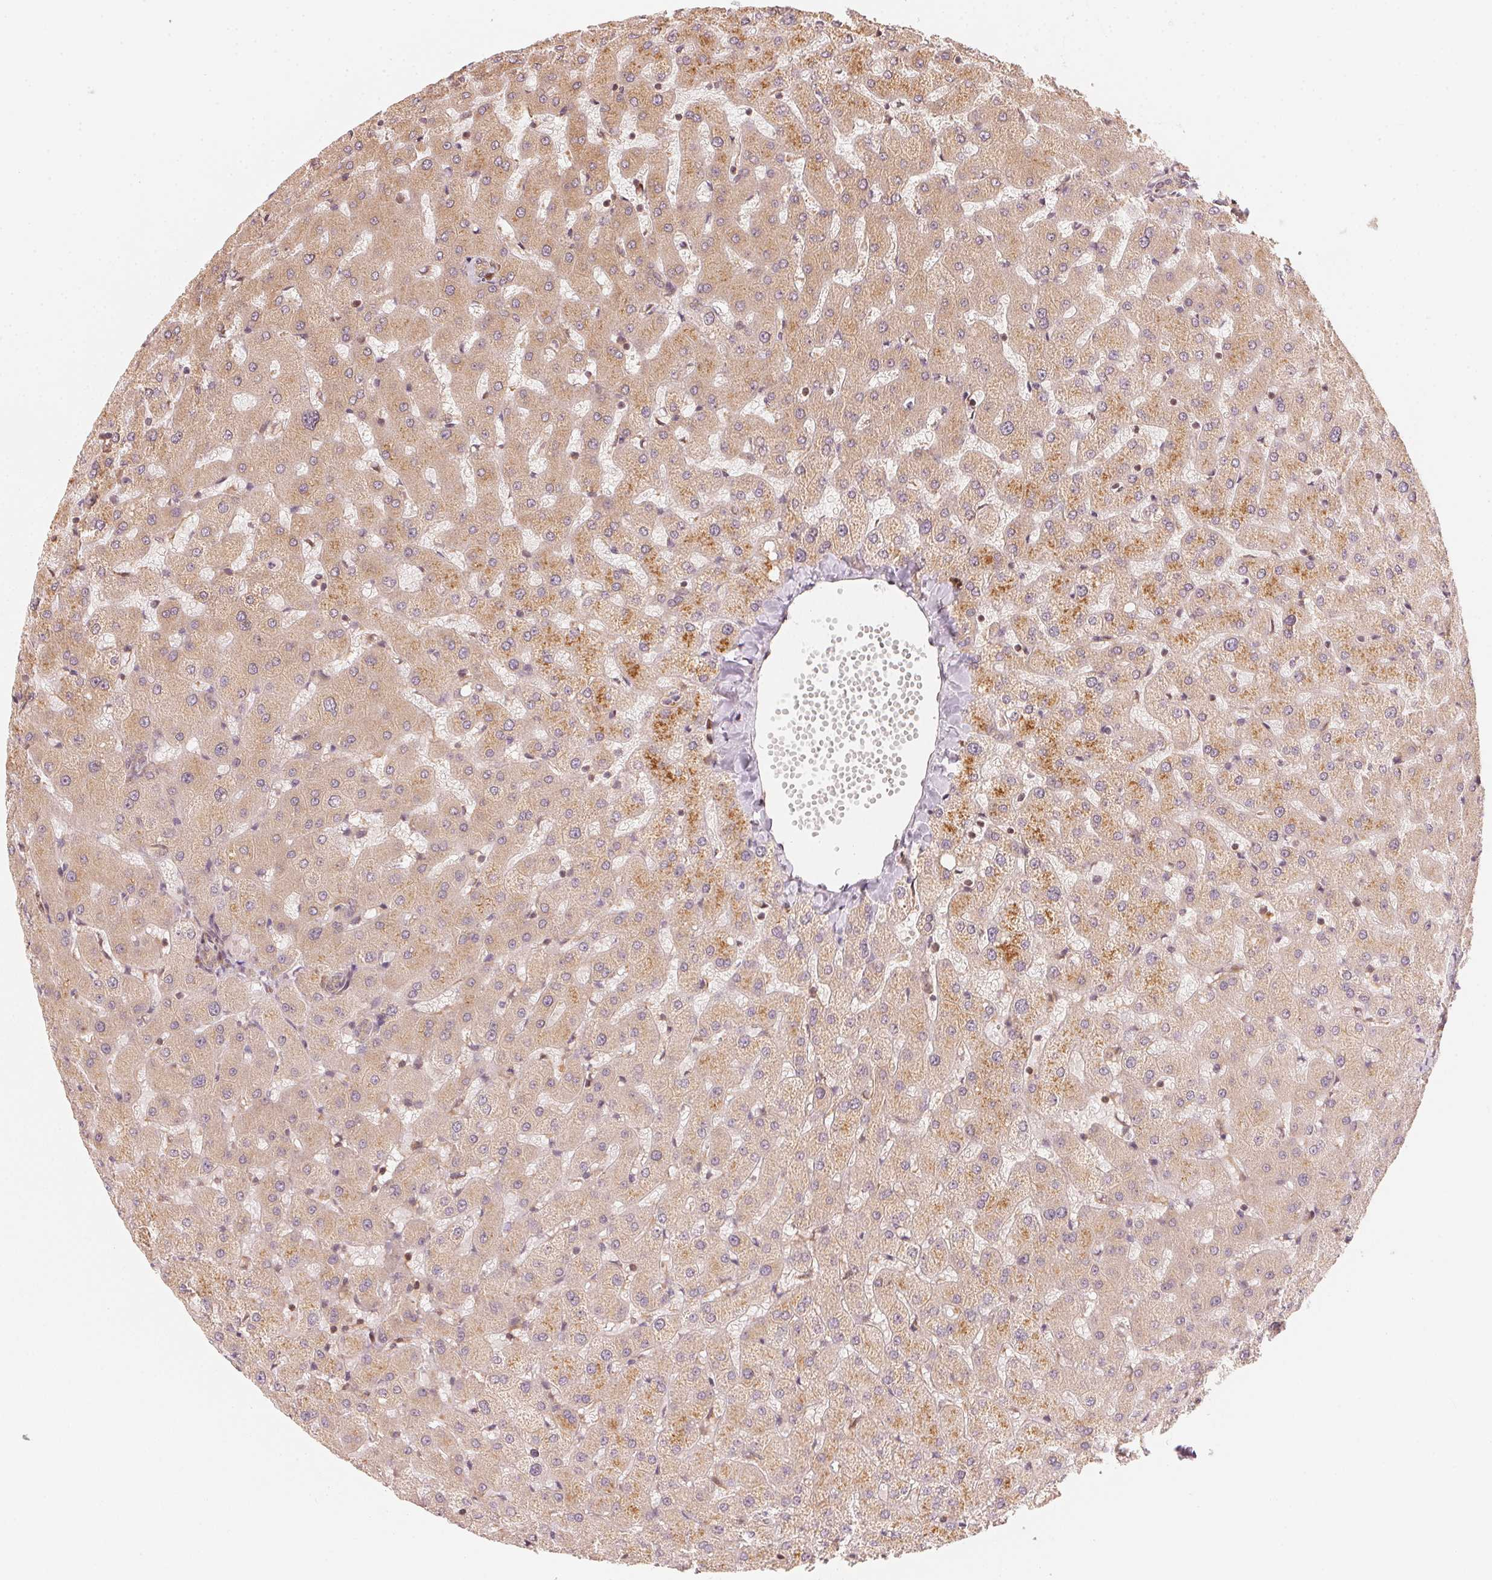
{"staining": {"intensity": "weak", "quantity": "25%-75%", "location": "cytoplasmic/membranous"}, "tissue": "liver", "cell_type": "Cholangiocytes", "image_type": "normal", "snomed": [{"axis": "morphology", "description": "Normal tissue, NOS"}, {"axis": "topography", "description": "Liver"}], "caption": "Weak cytoplasmic/membranous protein expression is seen in approximately 25%-75% of cholangiocytes in liver. (Brightfield microscopy of DAB IHC at high magnification).", "gene": "PRKN", "patient": {"sex": "female", "age": 50}}